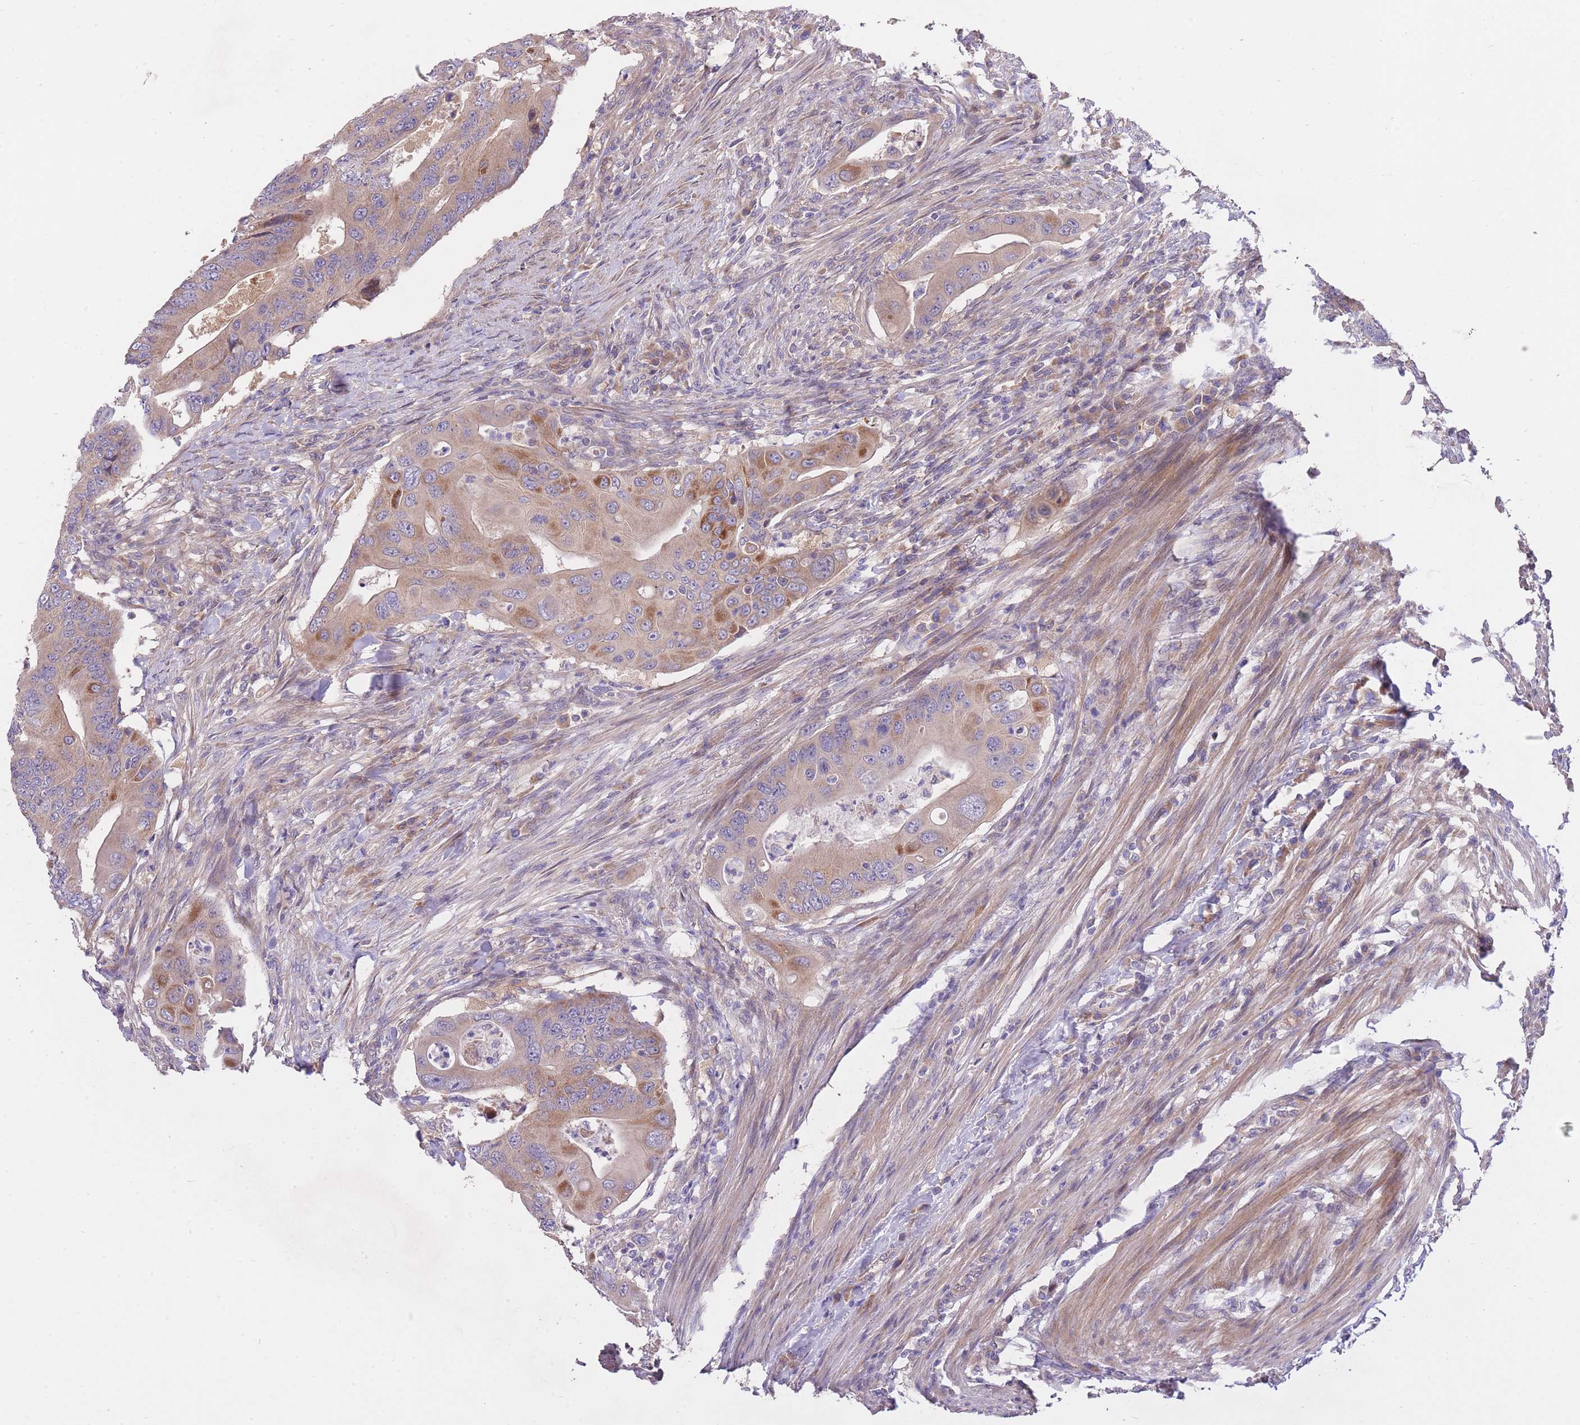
{"staining": {"intensity": "moderate", "quantity": "<25%", "location": "cytoplasmic/membranous"}, "tissue": "colorectal cancer", "cell_type": "Tumor cells", "image_type": "cancer", "snomed": [{"axis": "morphology", "description": "Adenocarcinoma, NOS"}, {"axis": "topography", "description": "Colon"}], "caption": "Immunohistochemistry histopathology image of adenocarcinoma (colorectal) stained for a protein (brown), which reveals low levels of moderate cytoplasmic/membranous staining in approximately <25% of tumor cells.", "gene": "CHAC1", "patient": {"sex": "male", "age": 71}}